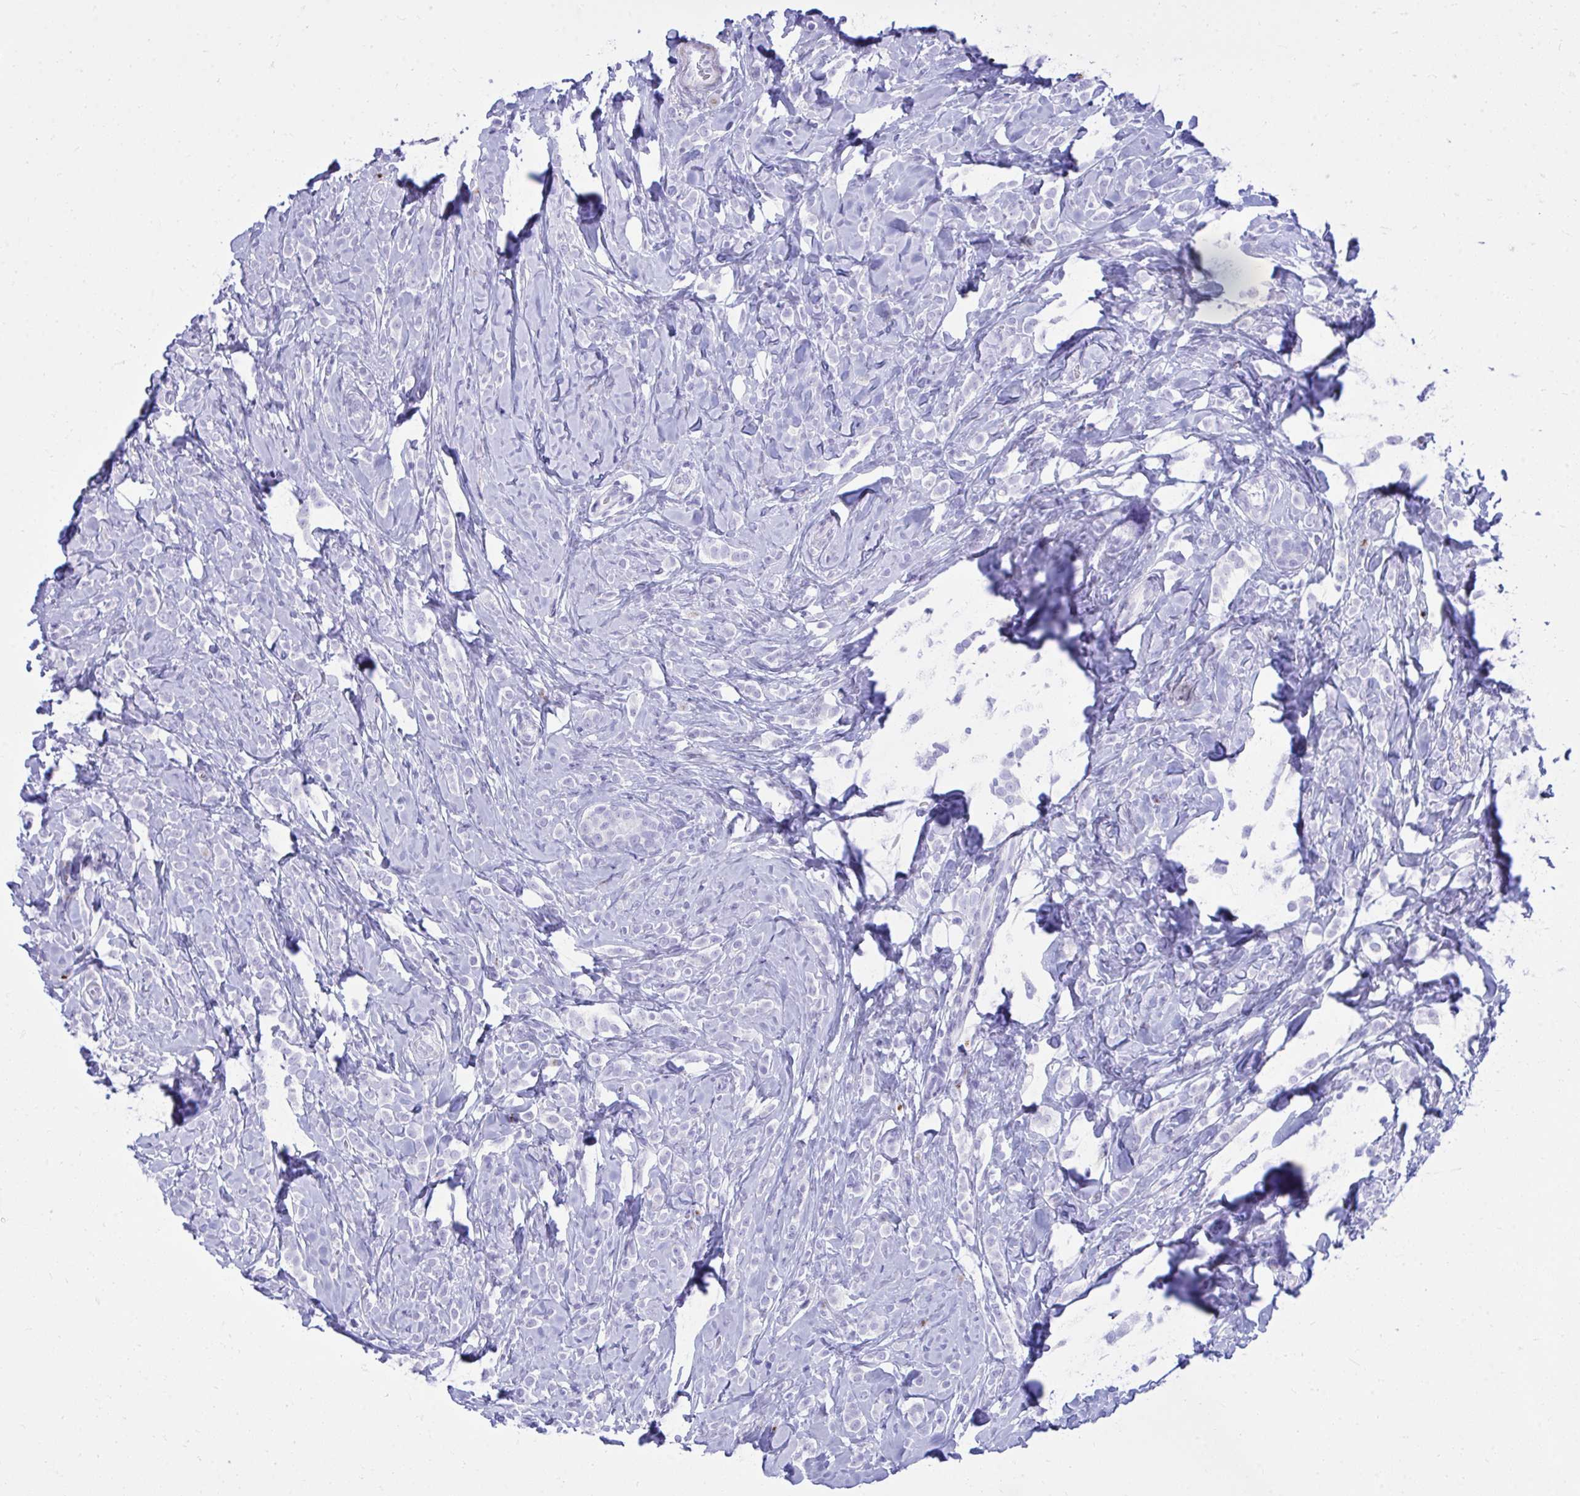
{"staining": {"intensity": "negative", "quantity": "none", "location": "none"}, "tissue": "breast cancer", "cell_type": "Tumor cells", "image_type": "cancer", "snomed": [{"axis": "morphology", "description": "Lobular carcinoma"}, {"axis": "topography", "description": "Breast"}], "caption": "Immunohistochemistry (IHC) histopathology image of lobular carcinoma (breast) stained for a protein (brown), which exhibits no positivity in tumor cells.", "gene": "ANKDD1B", "patient": {"sex": "female", "age": 49}}